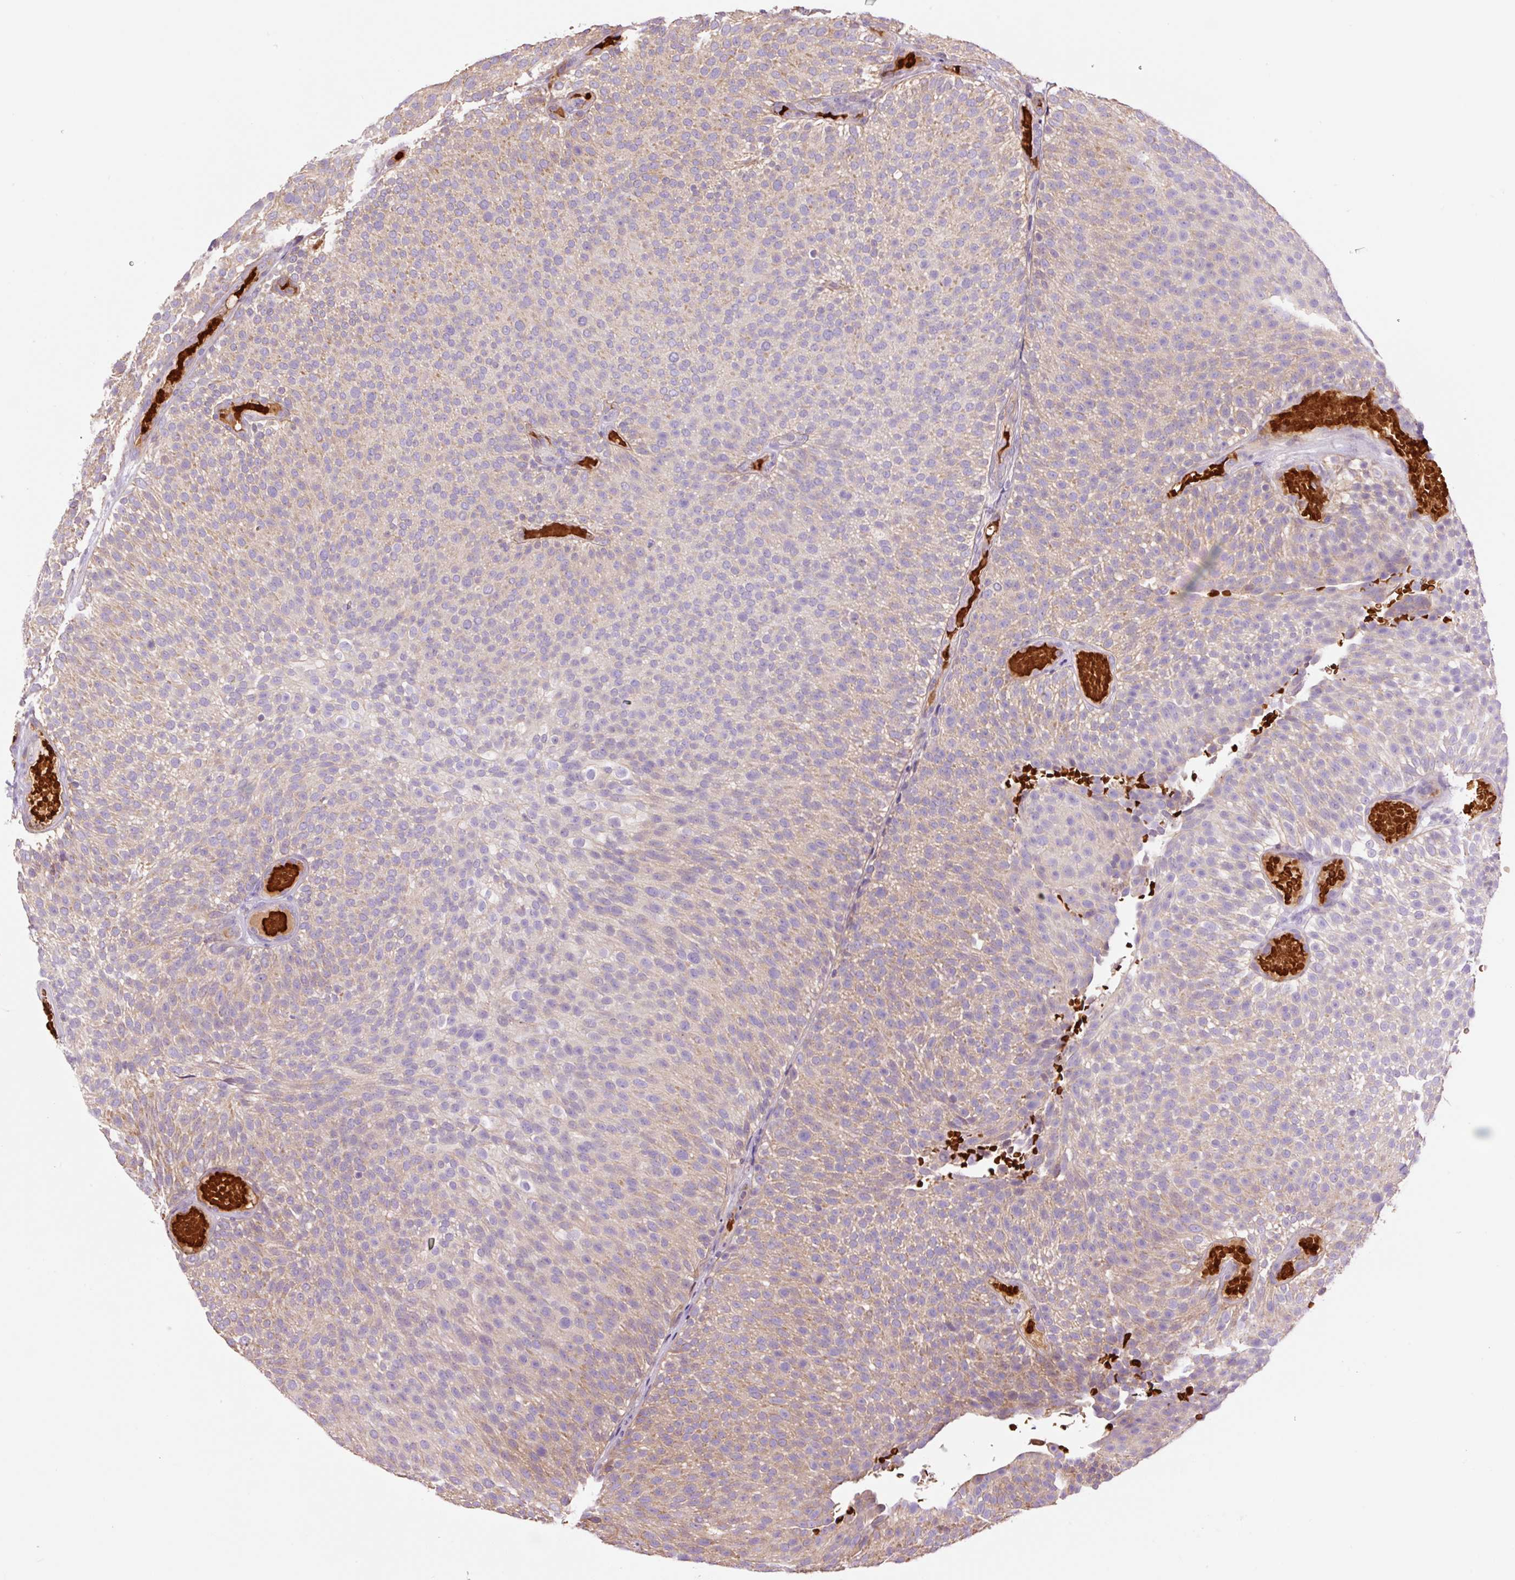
{"staining": {"intensity": "weak", "quantity": "<25%", "location": "cytoplasmic/membranous"}, "tissue": "urothelial cancer", "cell_type": "Tumor cells", "image_type": "cancer", "snomed": [{"axis": "morphology", "description": "Urothelial carcinoma, Low grade"}, {"axis": "topography", "description": "Urinary bladder"}], "caption": "The histopathology image displays no staining of tumor cells in urothelial cancer.", "gene": "TMEM235", "patient": {"sex": "male", "age": 78}}